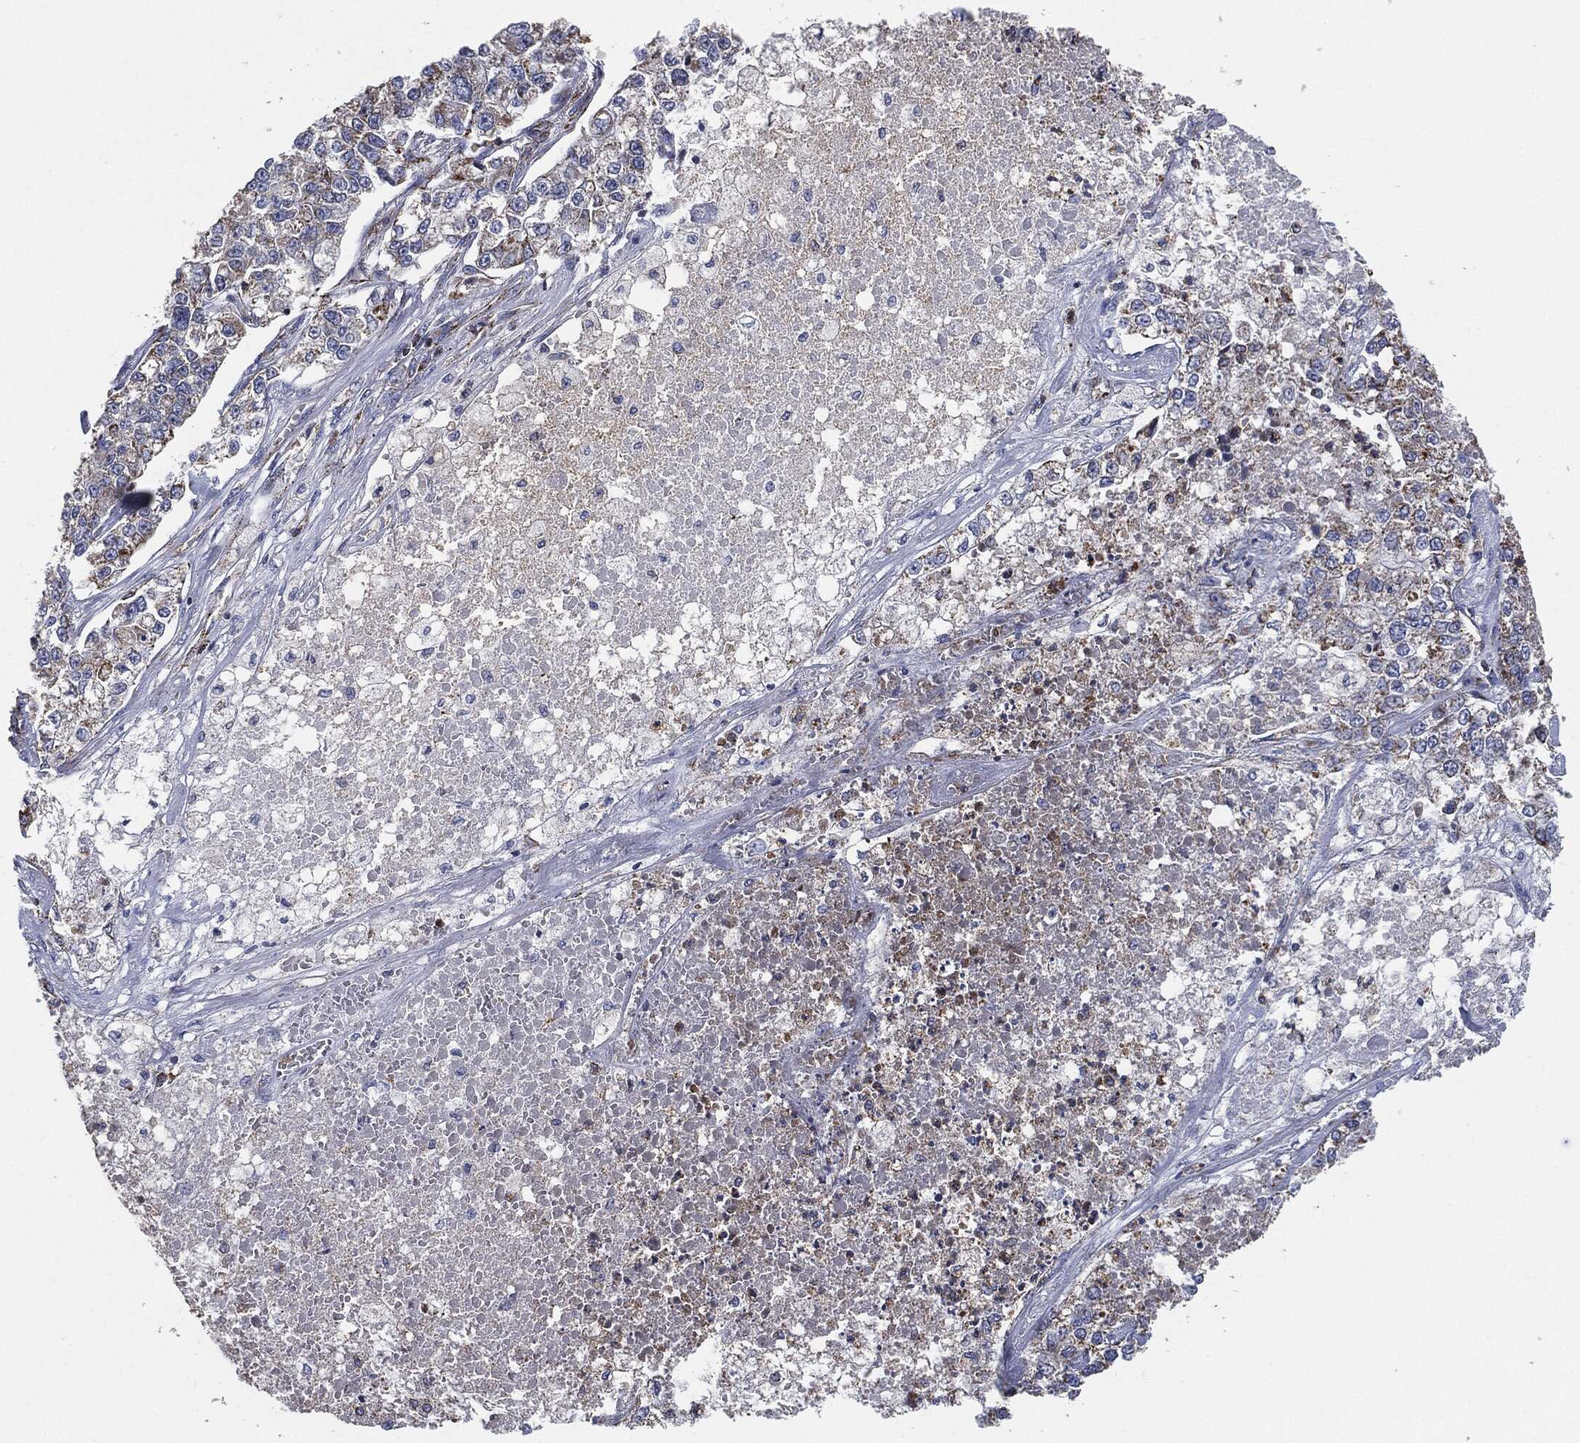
{"staining": {"intensity": "weak", "quantity": "25%-75%", "location": "cytoplasmic/membranous"}, "tissue": "lung cancer", "cell_type": "Tumor cells", "image_type": "cancer", "snomed": [{"axis": "morphology", "description": "Adenocarcinoma, NOS"}, {"axis": "topography", "description": "Lung"}], "caption": "The image exhibits a brown stain indicating the presence of a protein in the cytoplasmic/membranous of tumor cells in adenocarcinoma (lung). (DAB IHC with brightfield microscopy, high magnification).", "gene": "NDUFV2", "patient": {"sex": "male", "age": 49}}